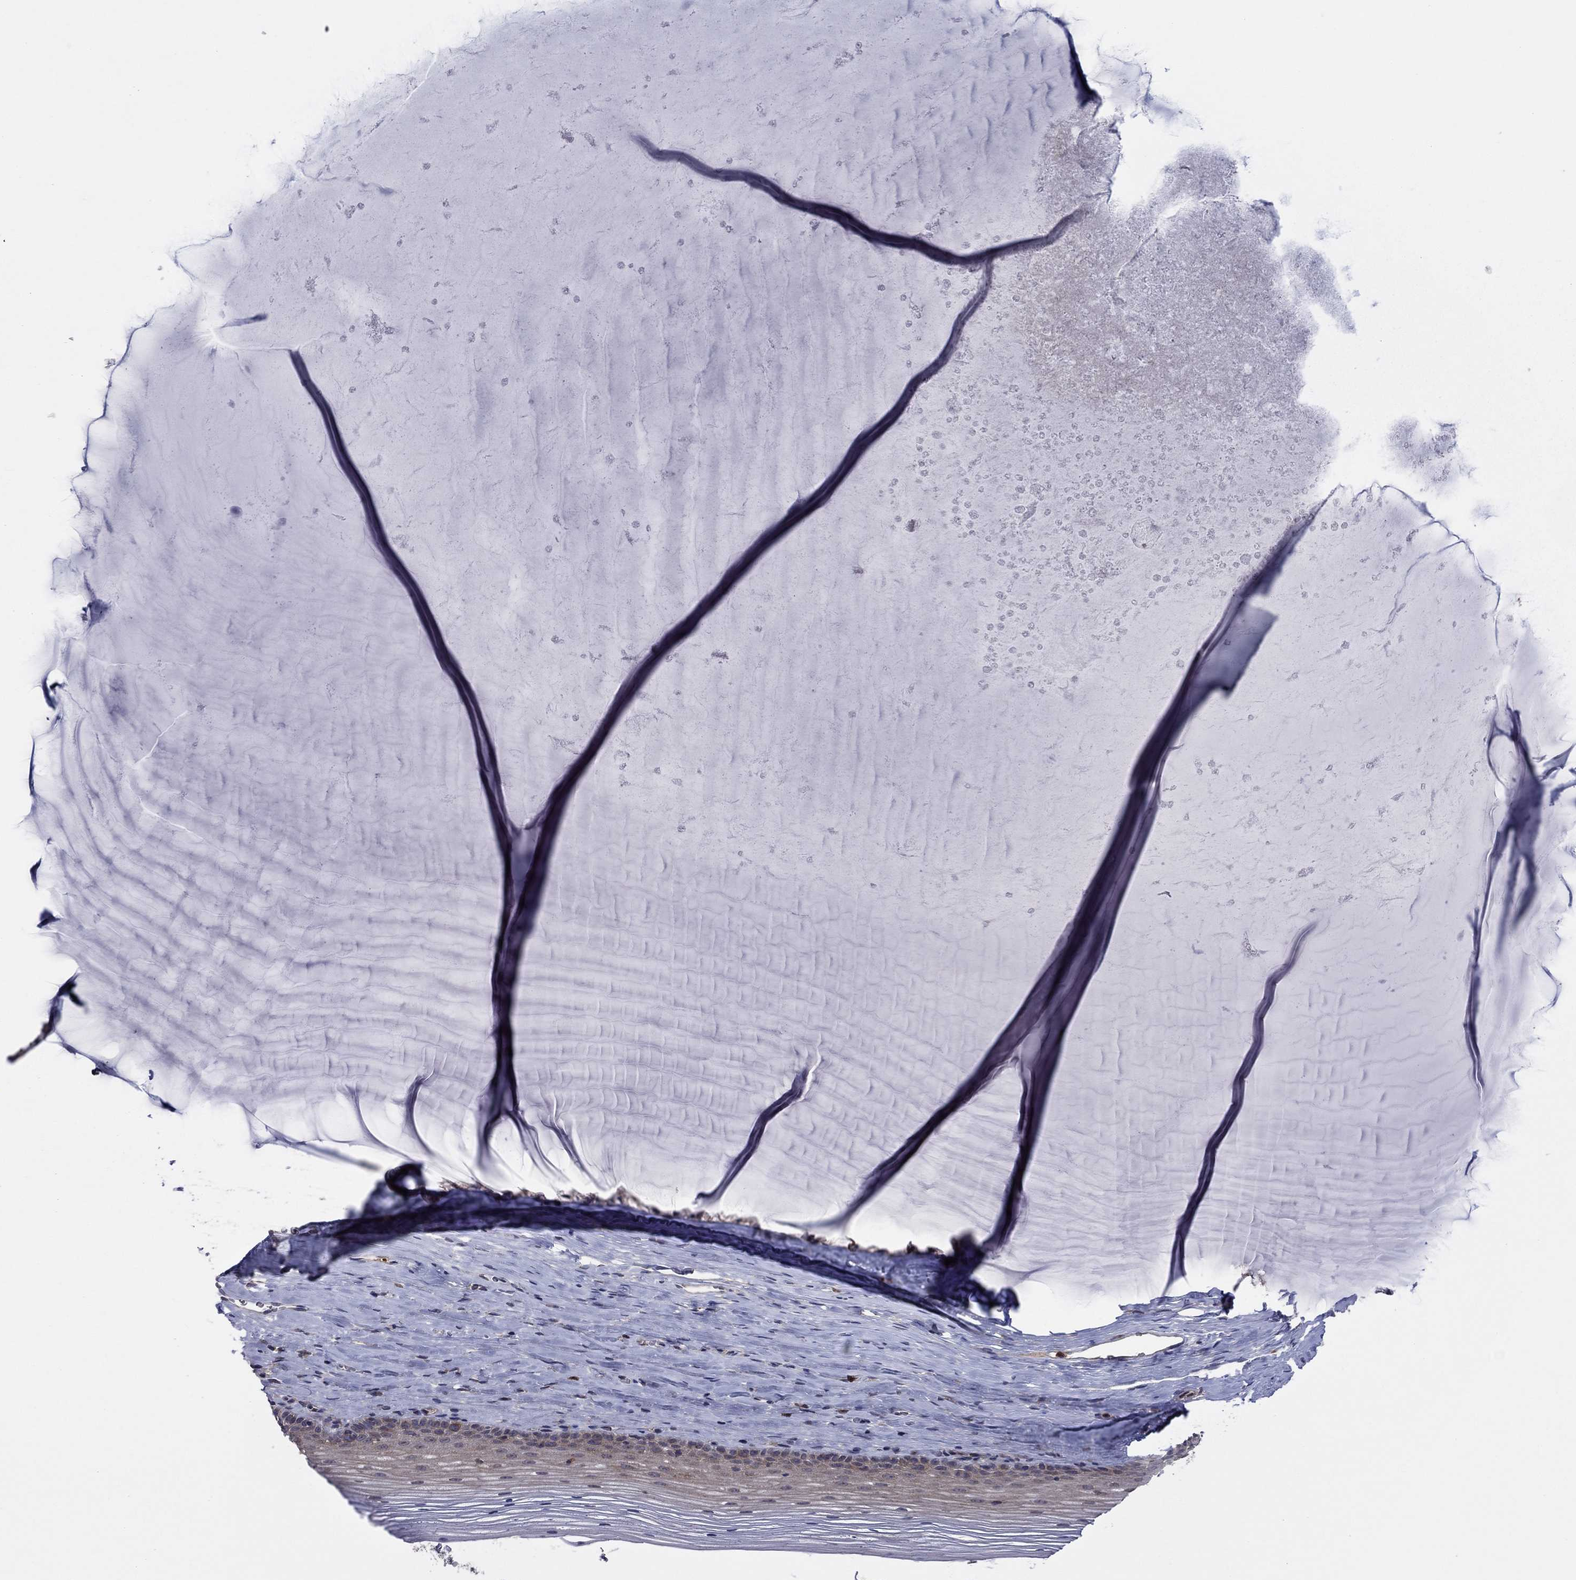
{"staining": {"intensity": "weak", "quantity": "<25%", "location": "cytoplasmic/membranous"}, "tissue": "cervix", "cell_type": "Squamous epithelial cells", "image_type": "normal", "snomed": [{"axis": "morphology", "description": "Normal tissue, NOS"}, {"axis": "topography", "description": "Cervix"}], "caption": "Immunohistochemistry (IHC) of unremarkable human cervix demonstrates no expression in squamous epithelial cells.", "gene": "MEA1", "patient": {"sex": "female", "age": 40}}